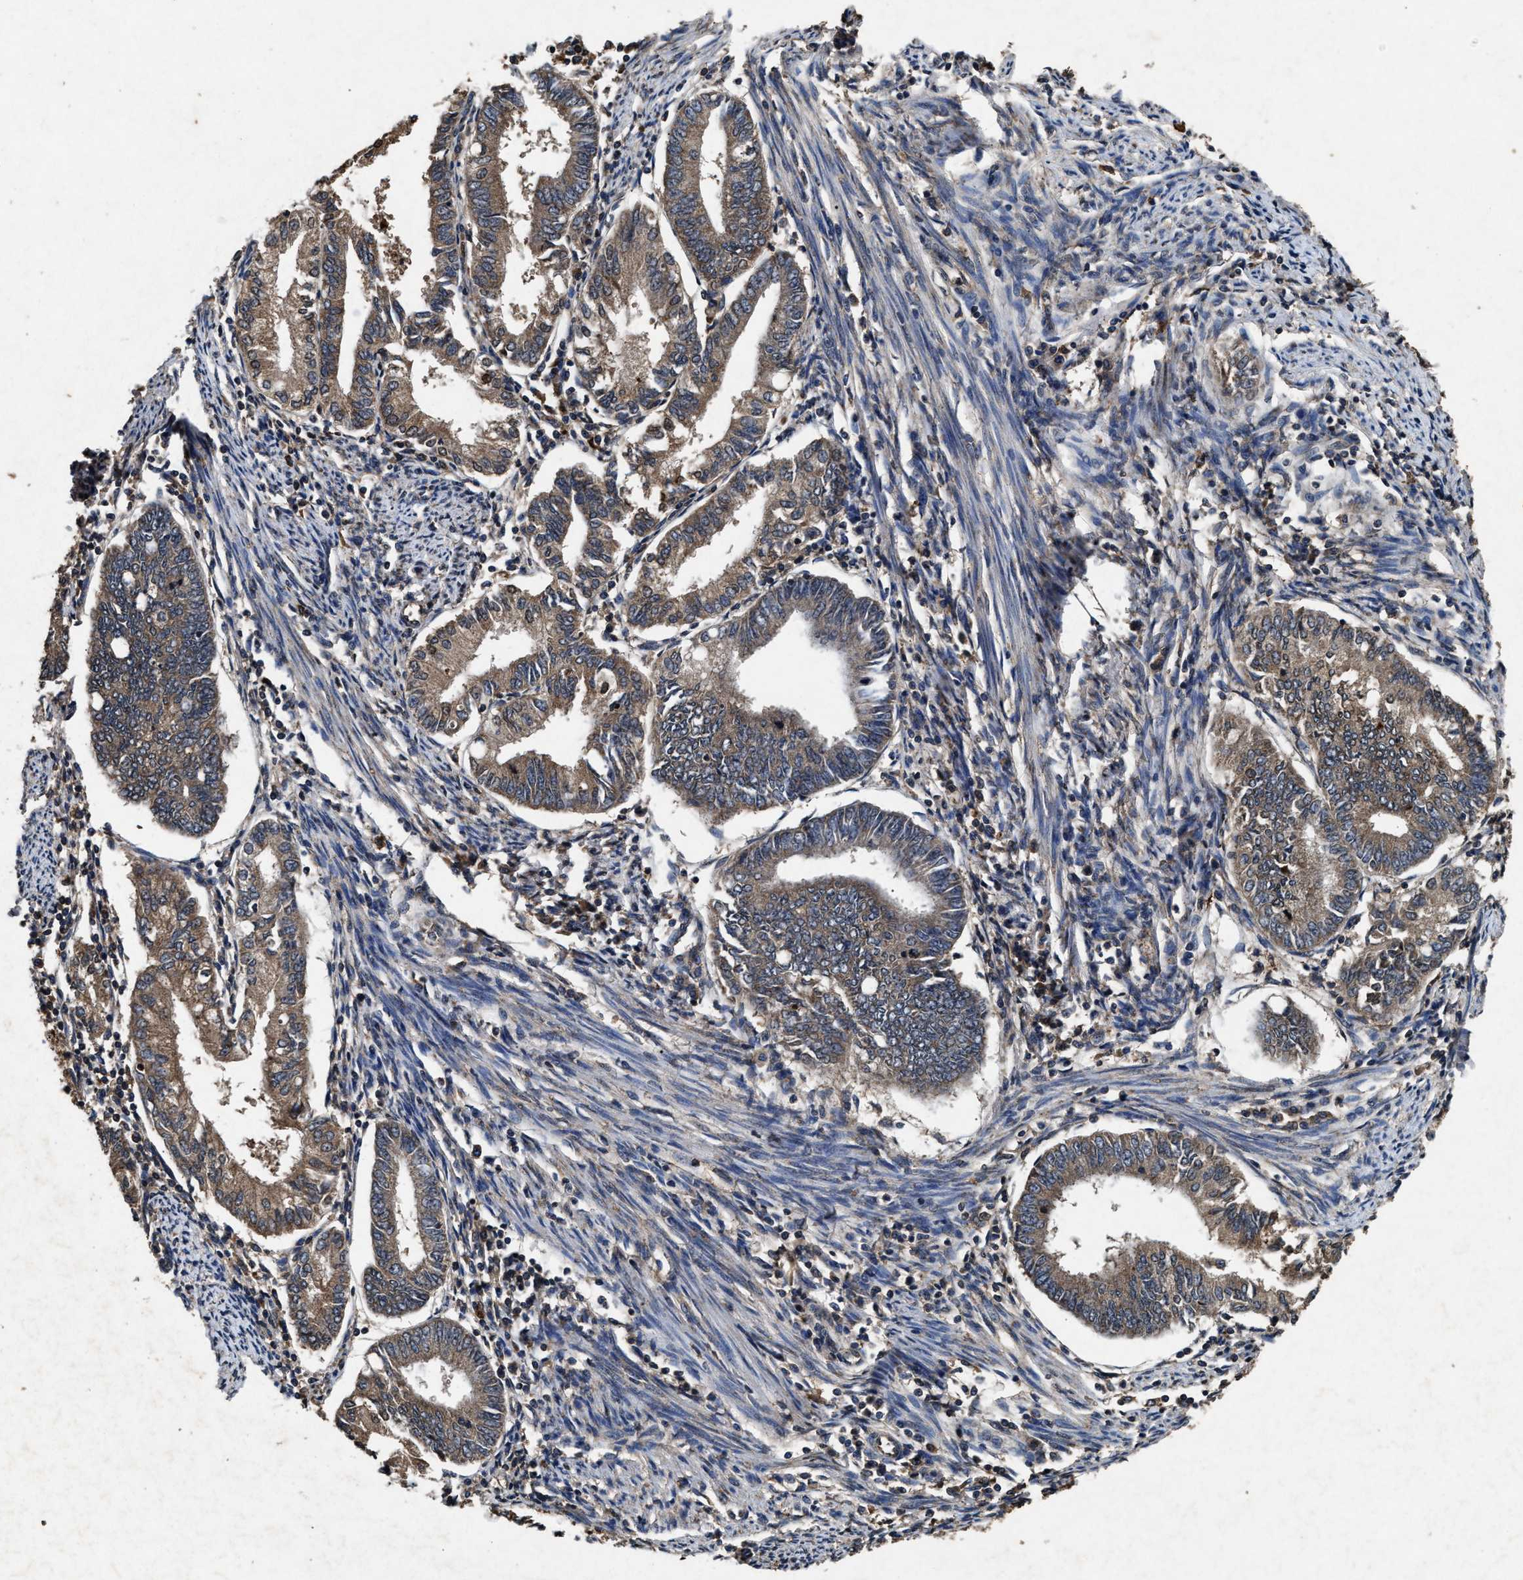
{"staining": {"intensity": "moderate", "quantity": ">75%", "location": "cytoplasmic/membranous"}, "tissue": "endometrial cancer", "cell_type": "Tumor cells", "image_type": "cancer", "snomed": [{"axis": "morphology", "description": "Adenocarcinoma, NOS"}, {"axis": "topography", "description": "Endometrium"}], "caption": "DAB (3,3'-diaminobenzidine) immunohistochemical staining of human endometrial adenocarcinoma exhibits moderate cytoplasmic/membranous protein positivity in approximately >75% of tumor cells. (Brightfield microscopy of DAB IHC at high magnification).", "gene": "PDAP1", "patient": {"sex": "female", "age": 86}}